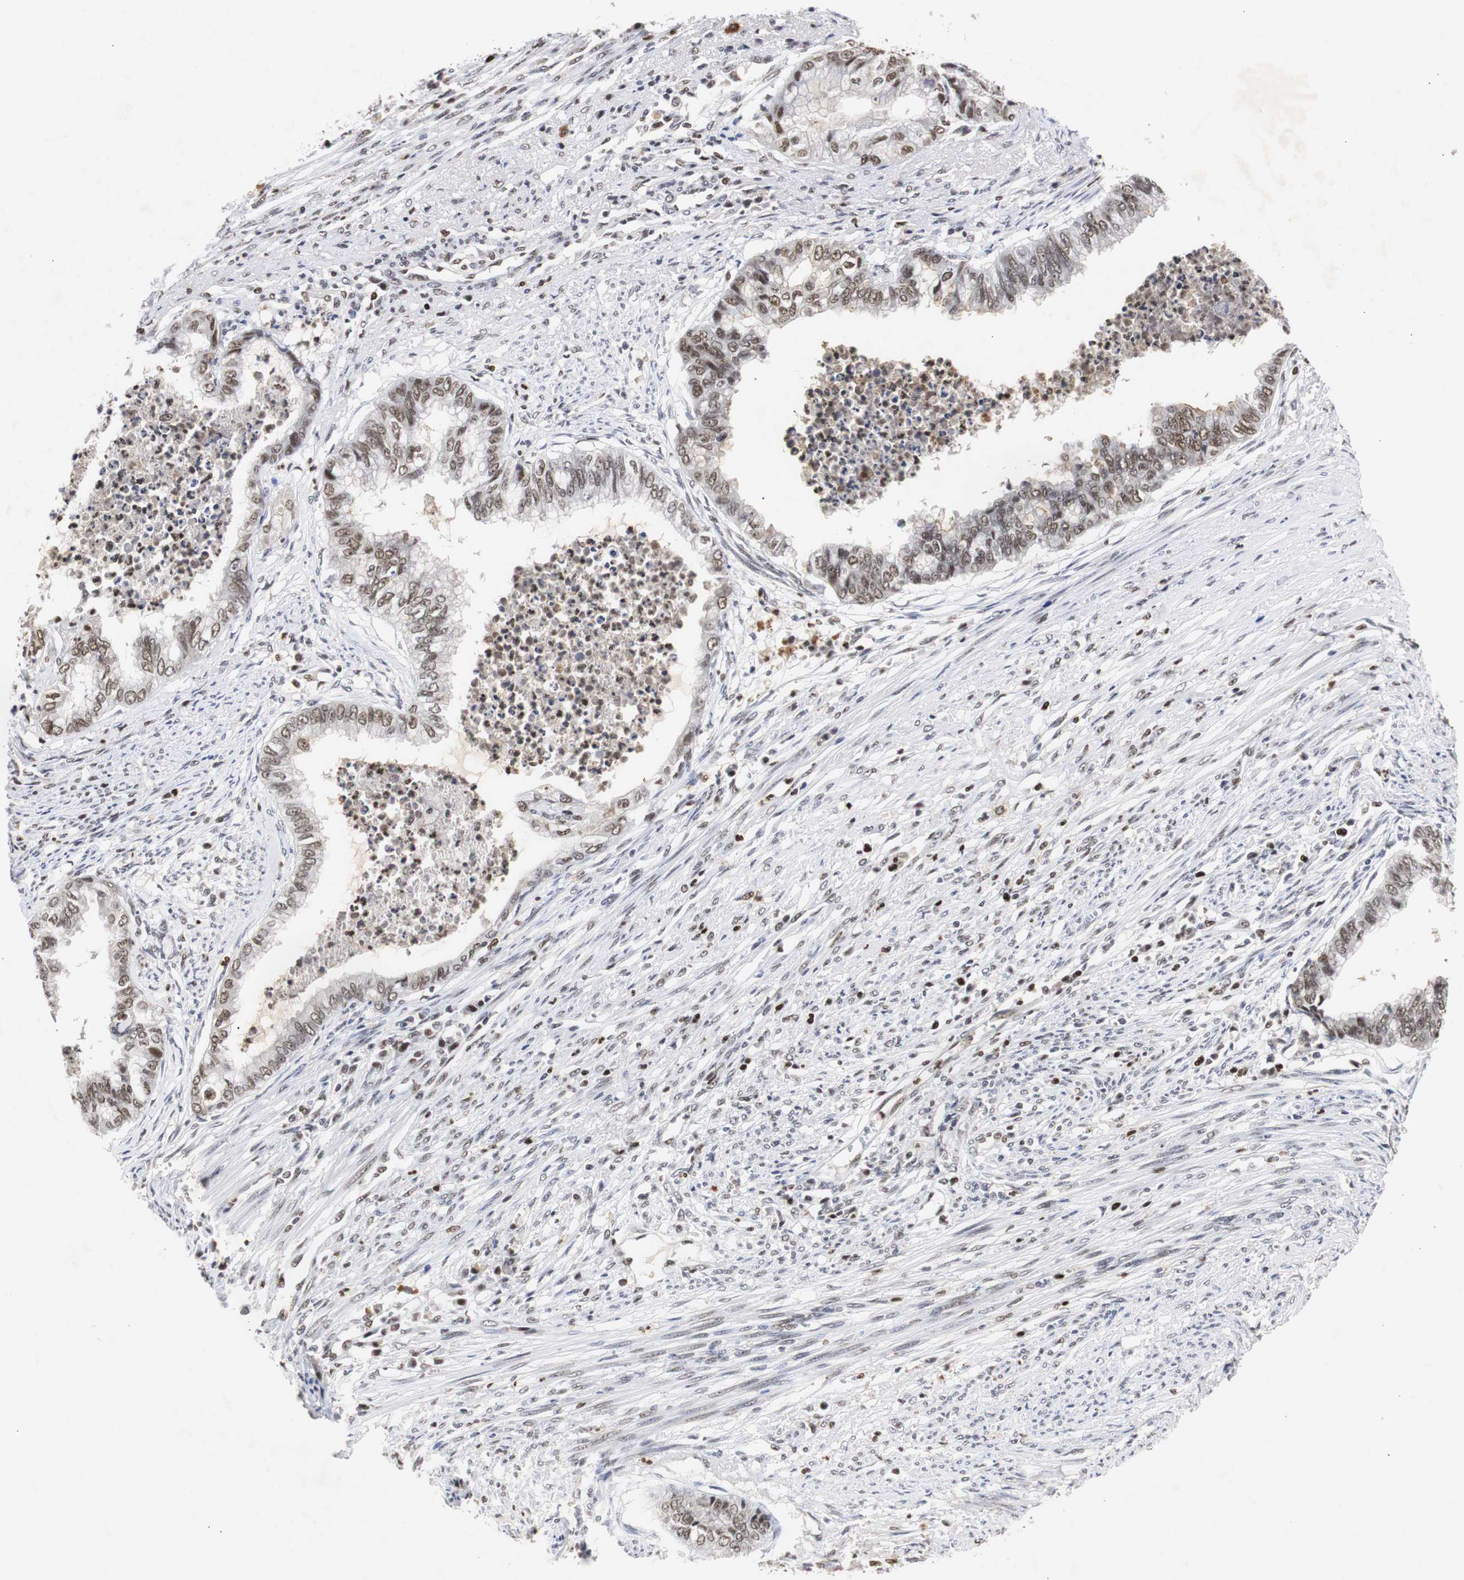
{"staining": {"intensity": "weak", "quantity": "<25%", "location": "nuclear"}, "tissue": "endometrial cancer", "cell_type": "Tumor cells", "image_type": "cancer", "snomed": [{"axis": "morphology", "description": "Adenocarcinoma, NOS"}, {"axis": "topography", "description": "Endometrium"}], "caption": "Immunohistochemistry (IHC) of human endometrial adenocarcinoma exhibits no expression in tumor cells.", "gene": "ZFC3H1", "patient": {"sex": "female", "age": 79}}